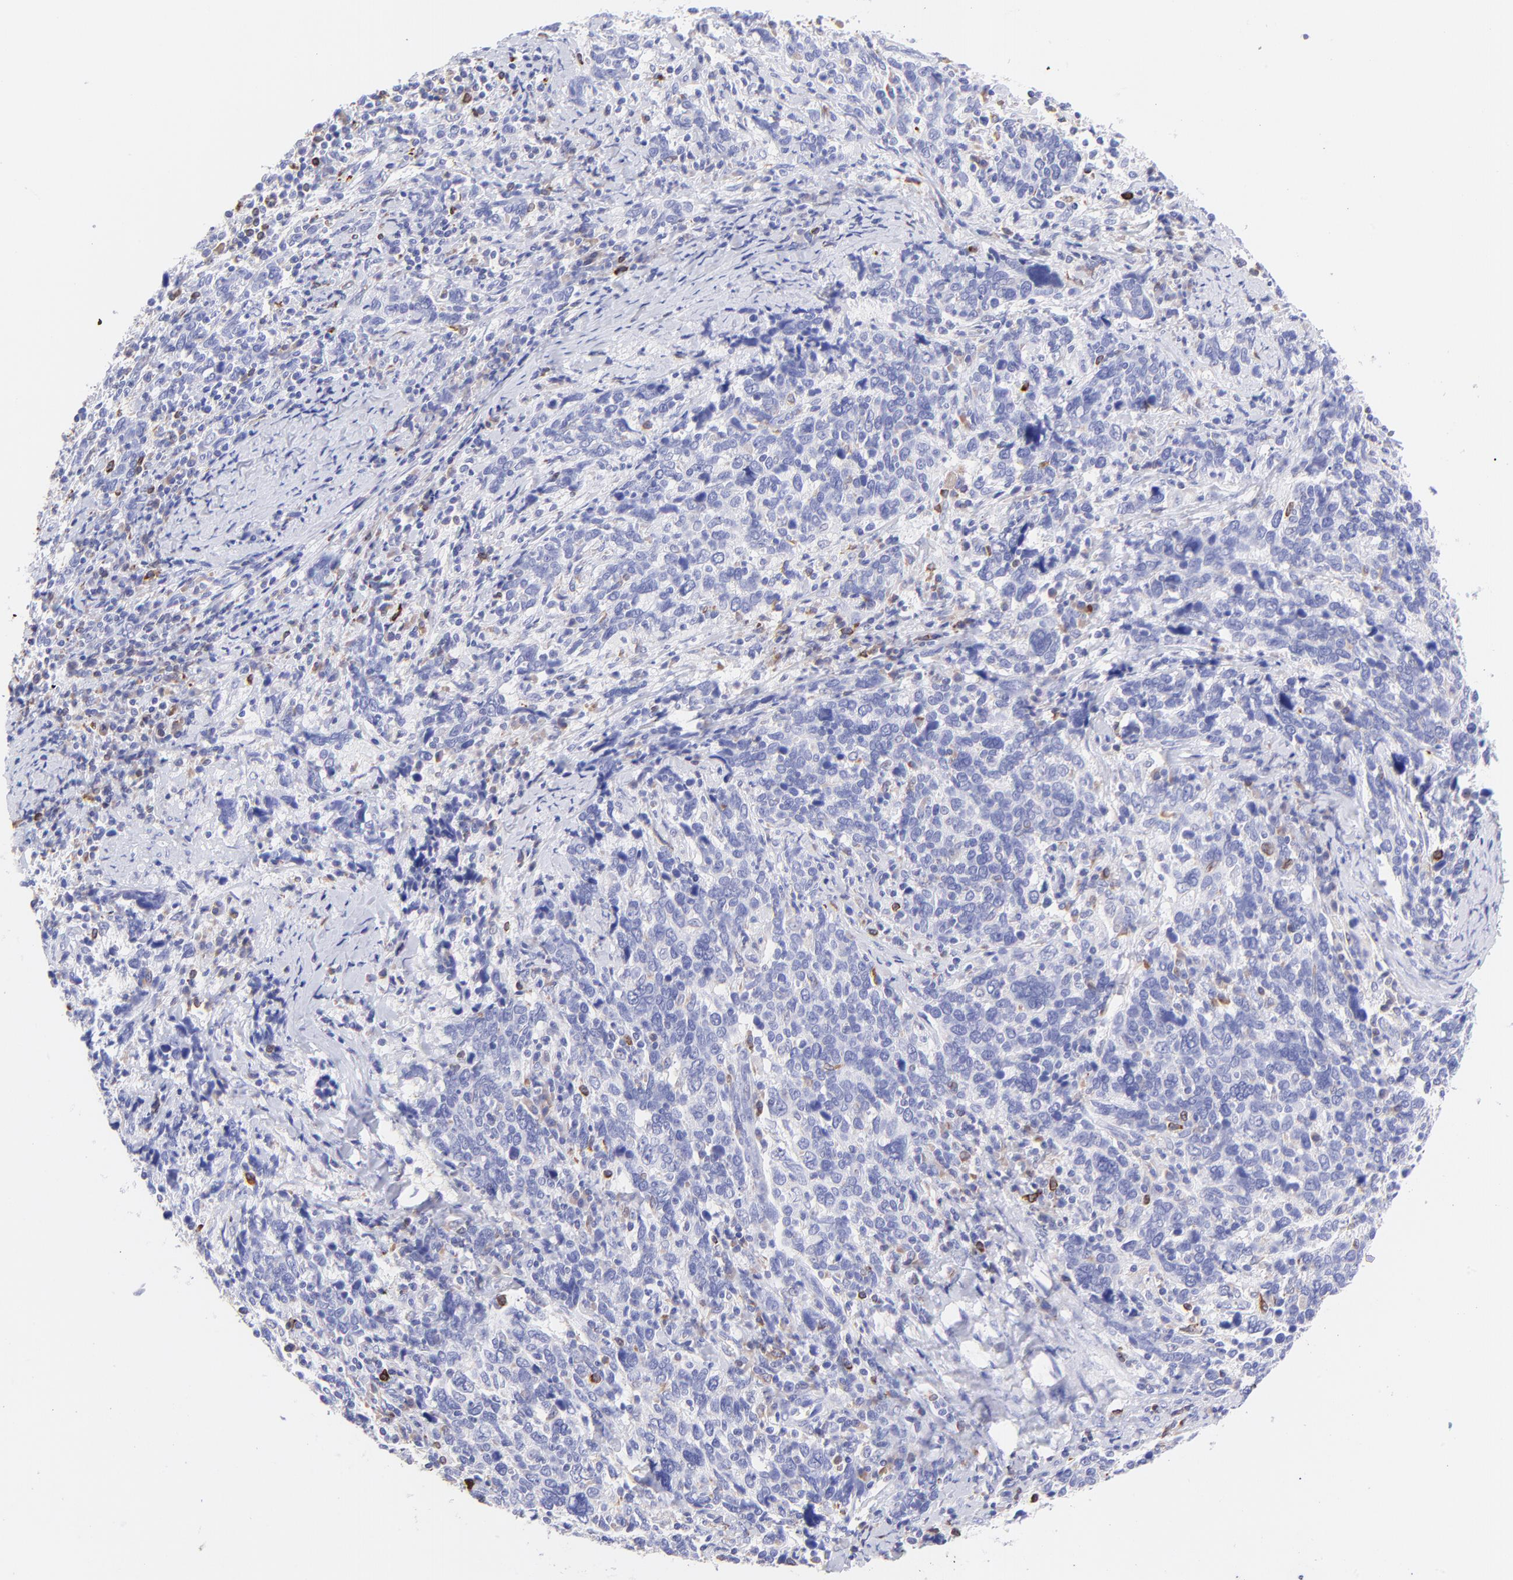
{"staining": {"intensity": "negative", "quantity": "none", "location": "none"}, "tissue": "cervical cancer", "cell_type": "Tumor cells", "image_type": "cancer", "snomed": [{"axis": "morphology", "description": "Squamous cell carcinoma, NOS"}, {"axis": "topography", "description": "Cervix"}], "caption": "A high-resolution photomicrograph shows IHC staining of squamous cell carcinoma (cervical), which displays no significant staining in tumor cells. (DAB (3,3'-diaminobenzidine) immunohistochemistry, high magnification).", "gene": "IRAG2", "patient": {"sex": "female", "age": 41}}